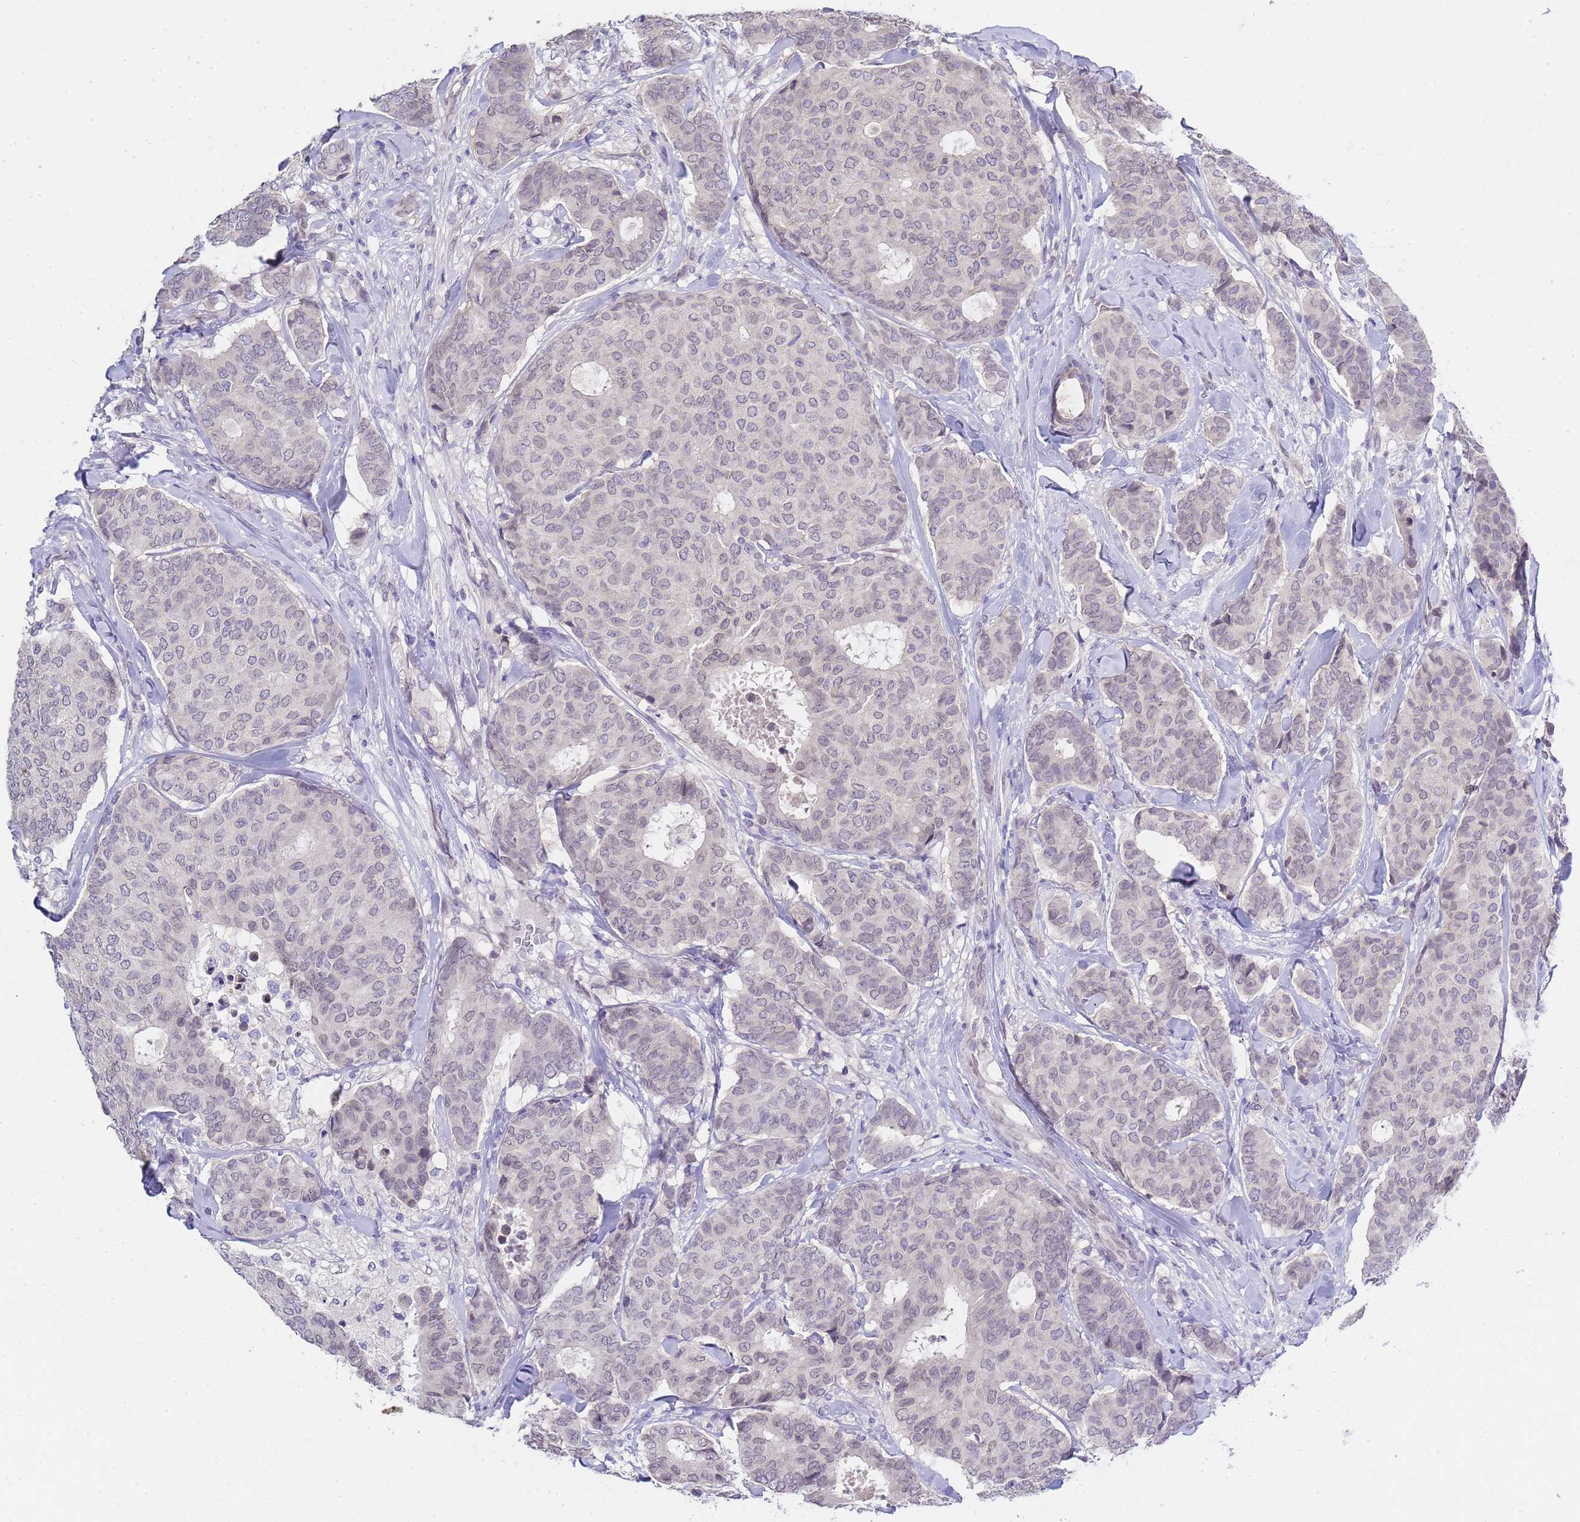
{"staining": {"intensity": "negative", "quantity": "none", "location": "none"}, "tissue": "breast cancer", "cell_type": "Tumor cells", "image_type": "cancer", "snomed": [{"axis": "morphology", "description": "Duct carcinoma"}, {"axis": "topography", "description": "Breast"}], "caption": "This is an immunohistochemistry image of breast cancer. There is no expression in tumor cells.", "gene": "TRMT10A", "patient": {"sex": "female", "age": 75}}